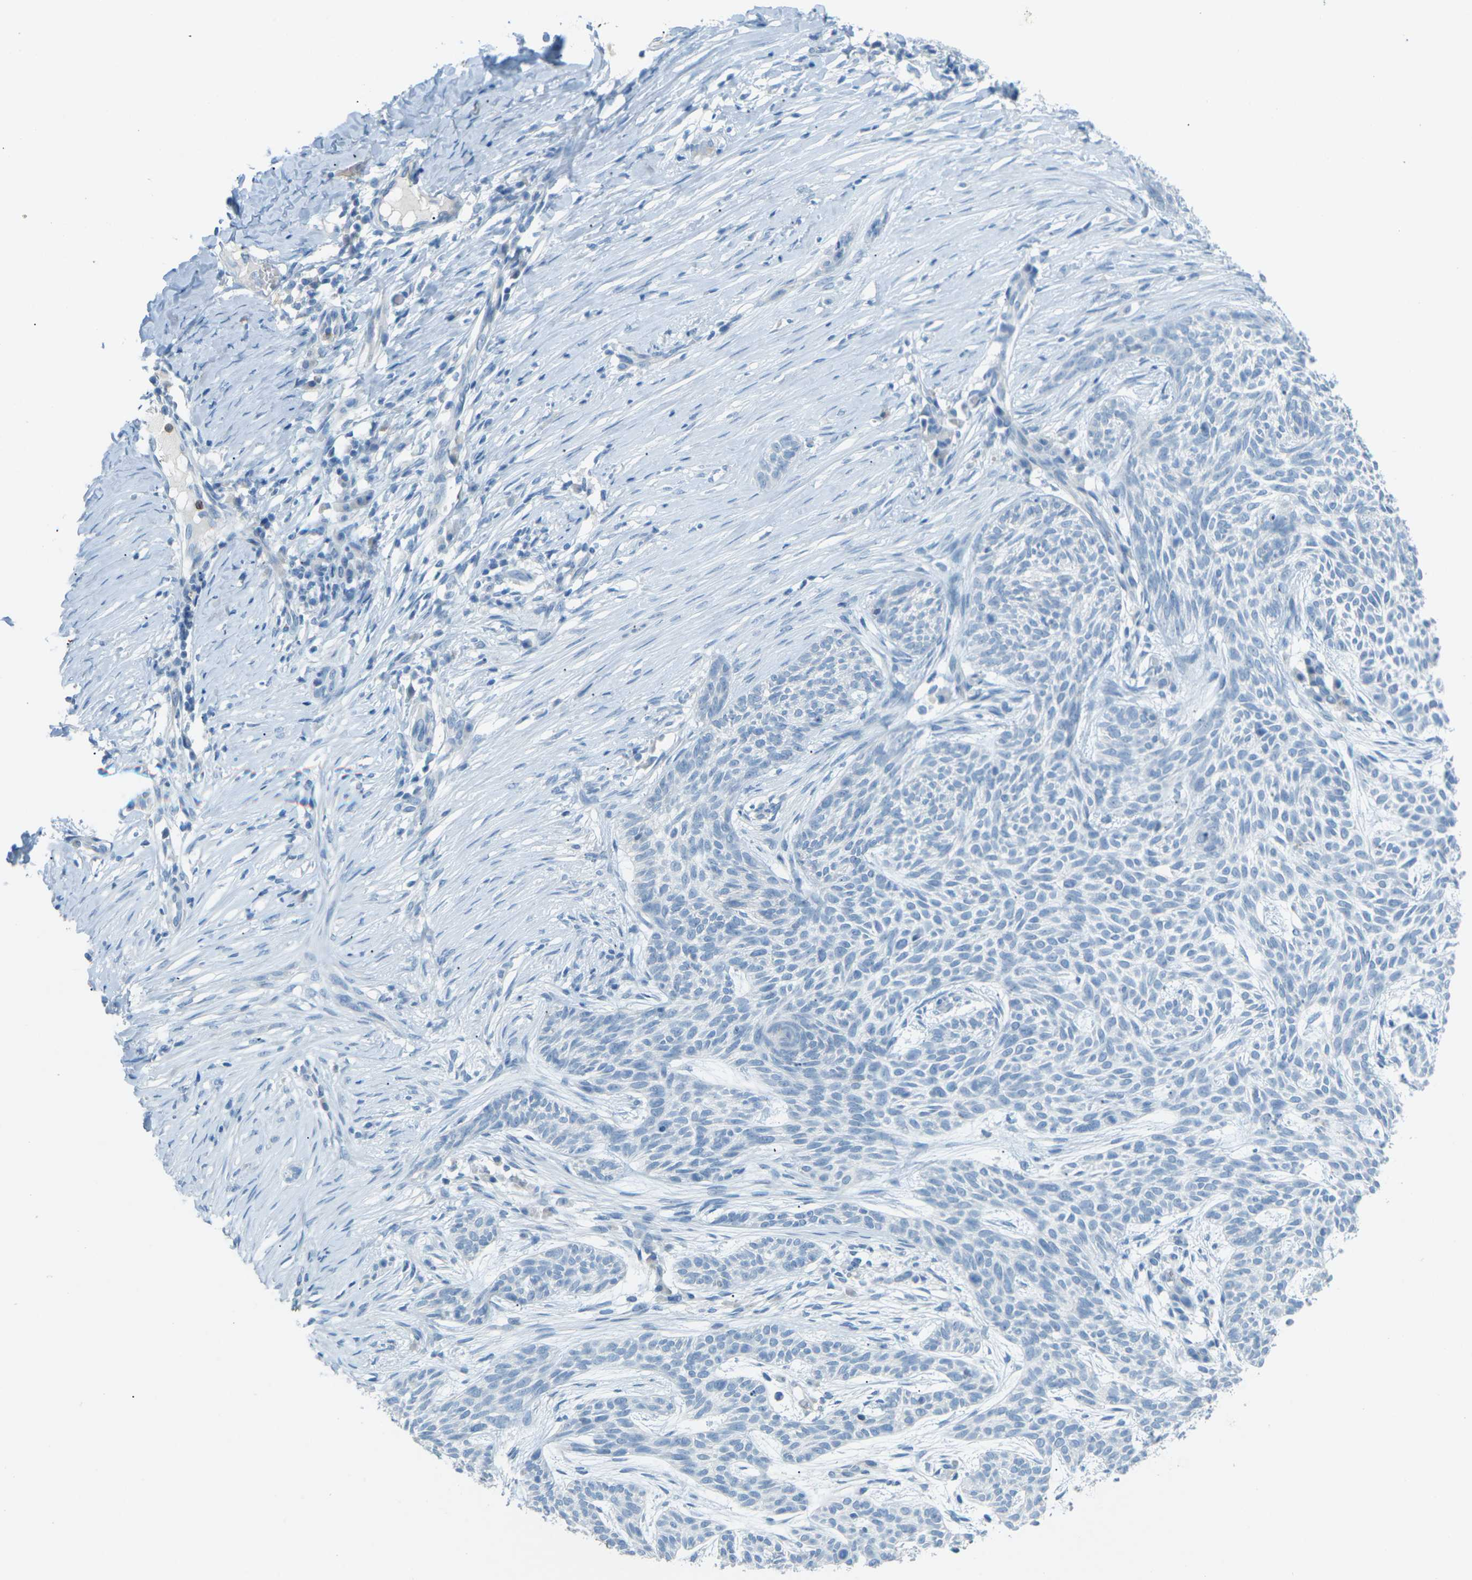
{"staining": {"intensity": "negative", "quantity": "none", "location": "none"}, "tissue": "skin cancer", "cell_type": "Tumor cells", "image_type": "cancer", "snomed": [{"axis": "morphology", "description": "Basal cell carcinoma"}, {"axis": "topography", "description": "Skin"}], "caption": "Immunohistochemistry image of human skin cancer (basal cell carcinoma) stained for a protein (brown), which exhibits no positivity in tumor cells.", "gene": "CDH16", "patient": {"sex": "female", "age": 59}}